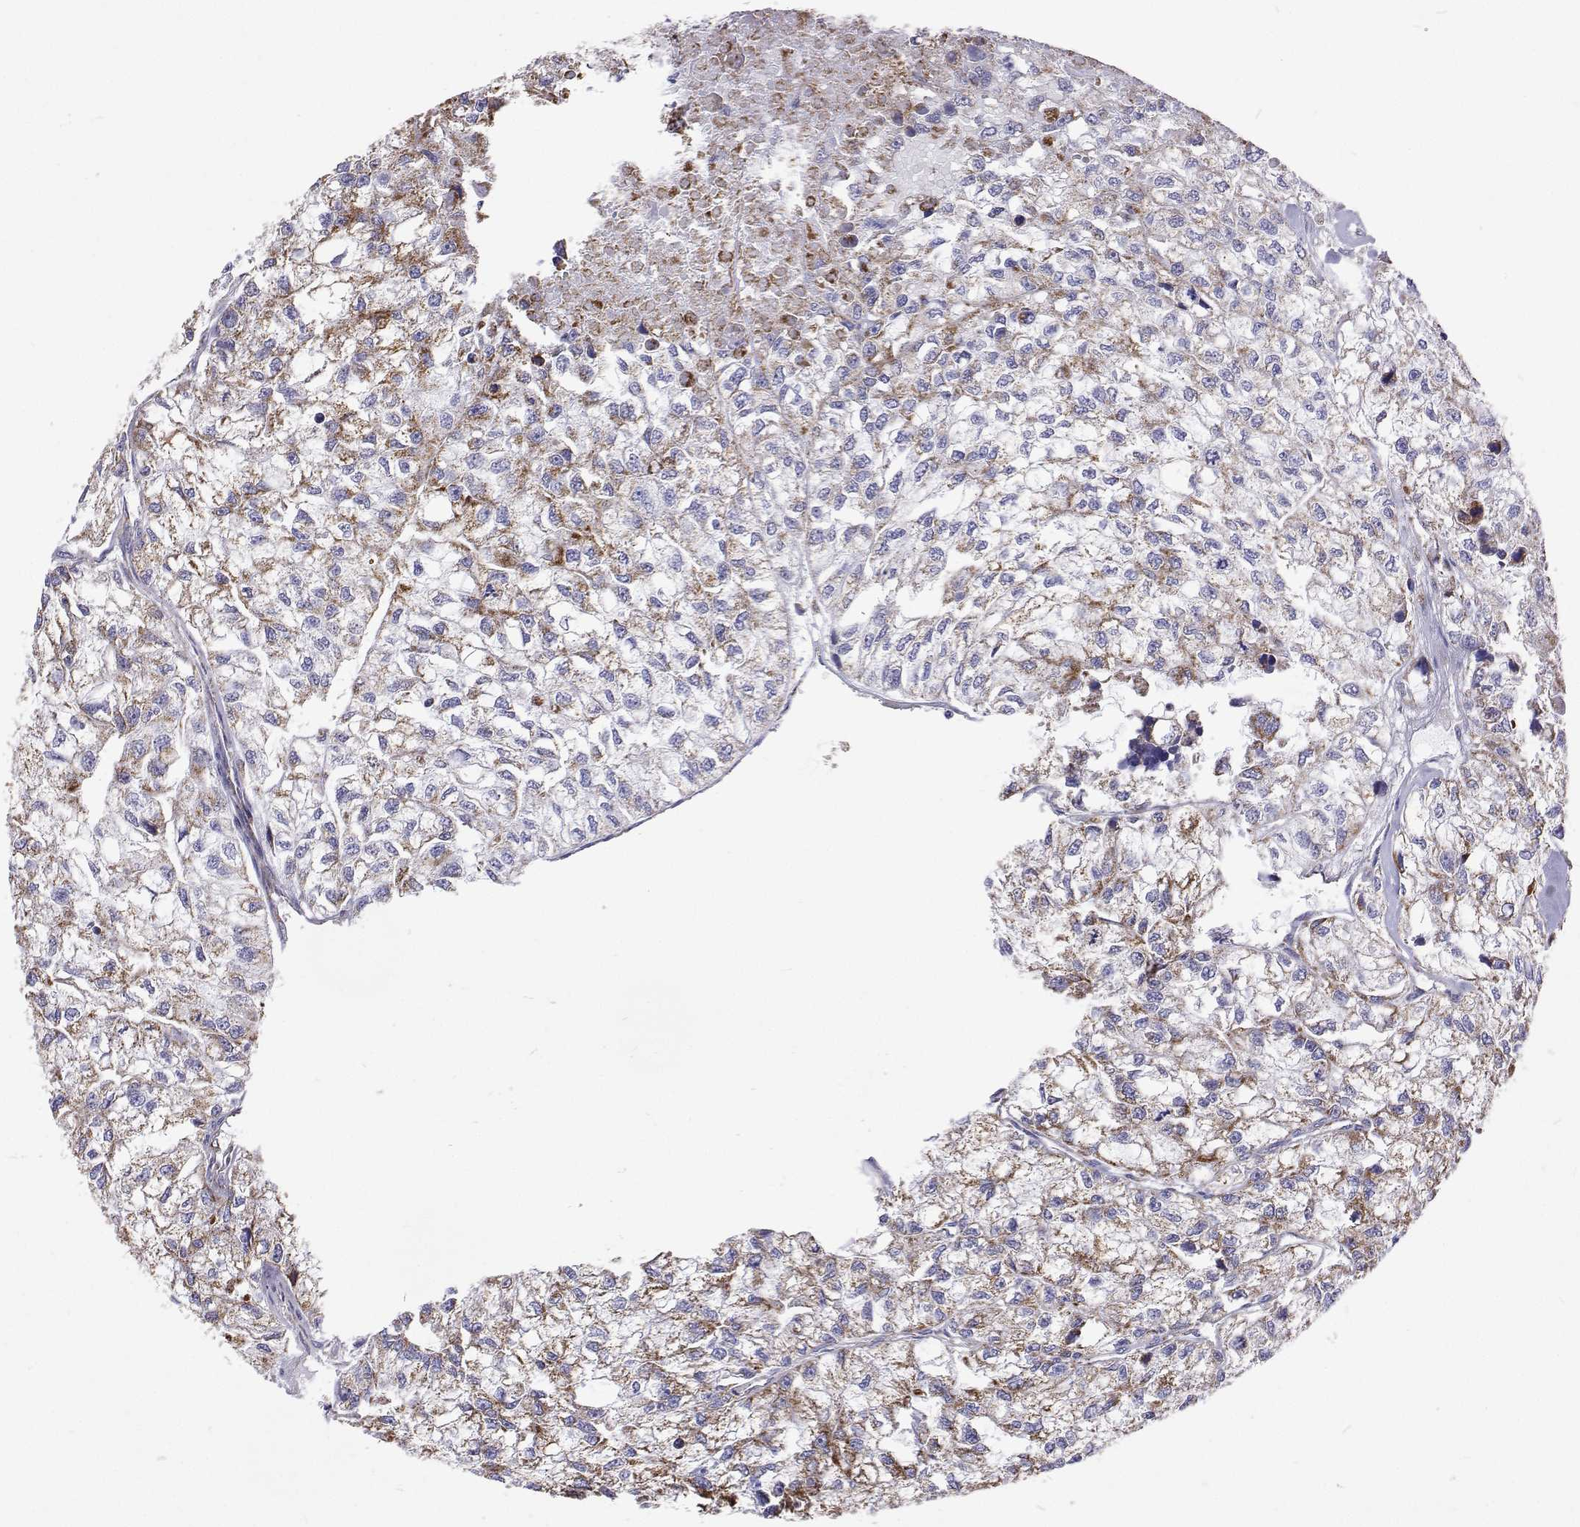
{"staining": {"intensity": "moderate", "quantity": "<25%", "location": "cytoplasmic/membranous"}, "tissue": "renal cancer", "cell_type": "Tumor cells", "image_type": "cancer", "snomed": [{"axis": "morphology", "description": "Adenocarcinoma, NOS"}, {"axis": "topography", "description": "Kidney"}], "caption": "DAB (3,3'-diaminobenzidine) immunohistochemical staining of human adenocarcinoma (renal) reveals moderate cytoplasmic/membranous protein positivity in approximately <25% of tumor cells.", "gene": "MCCC2", "patient": {"sex": "male", "age": 56}}